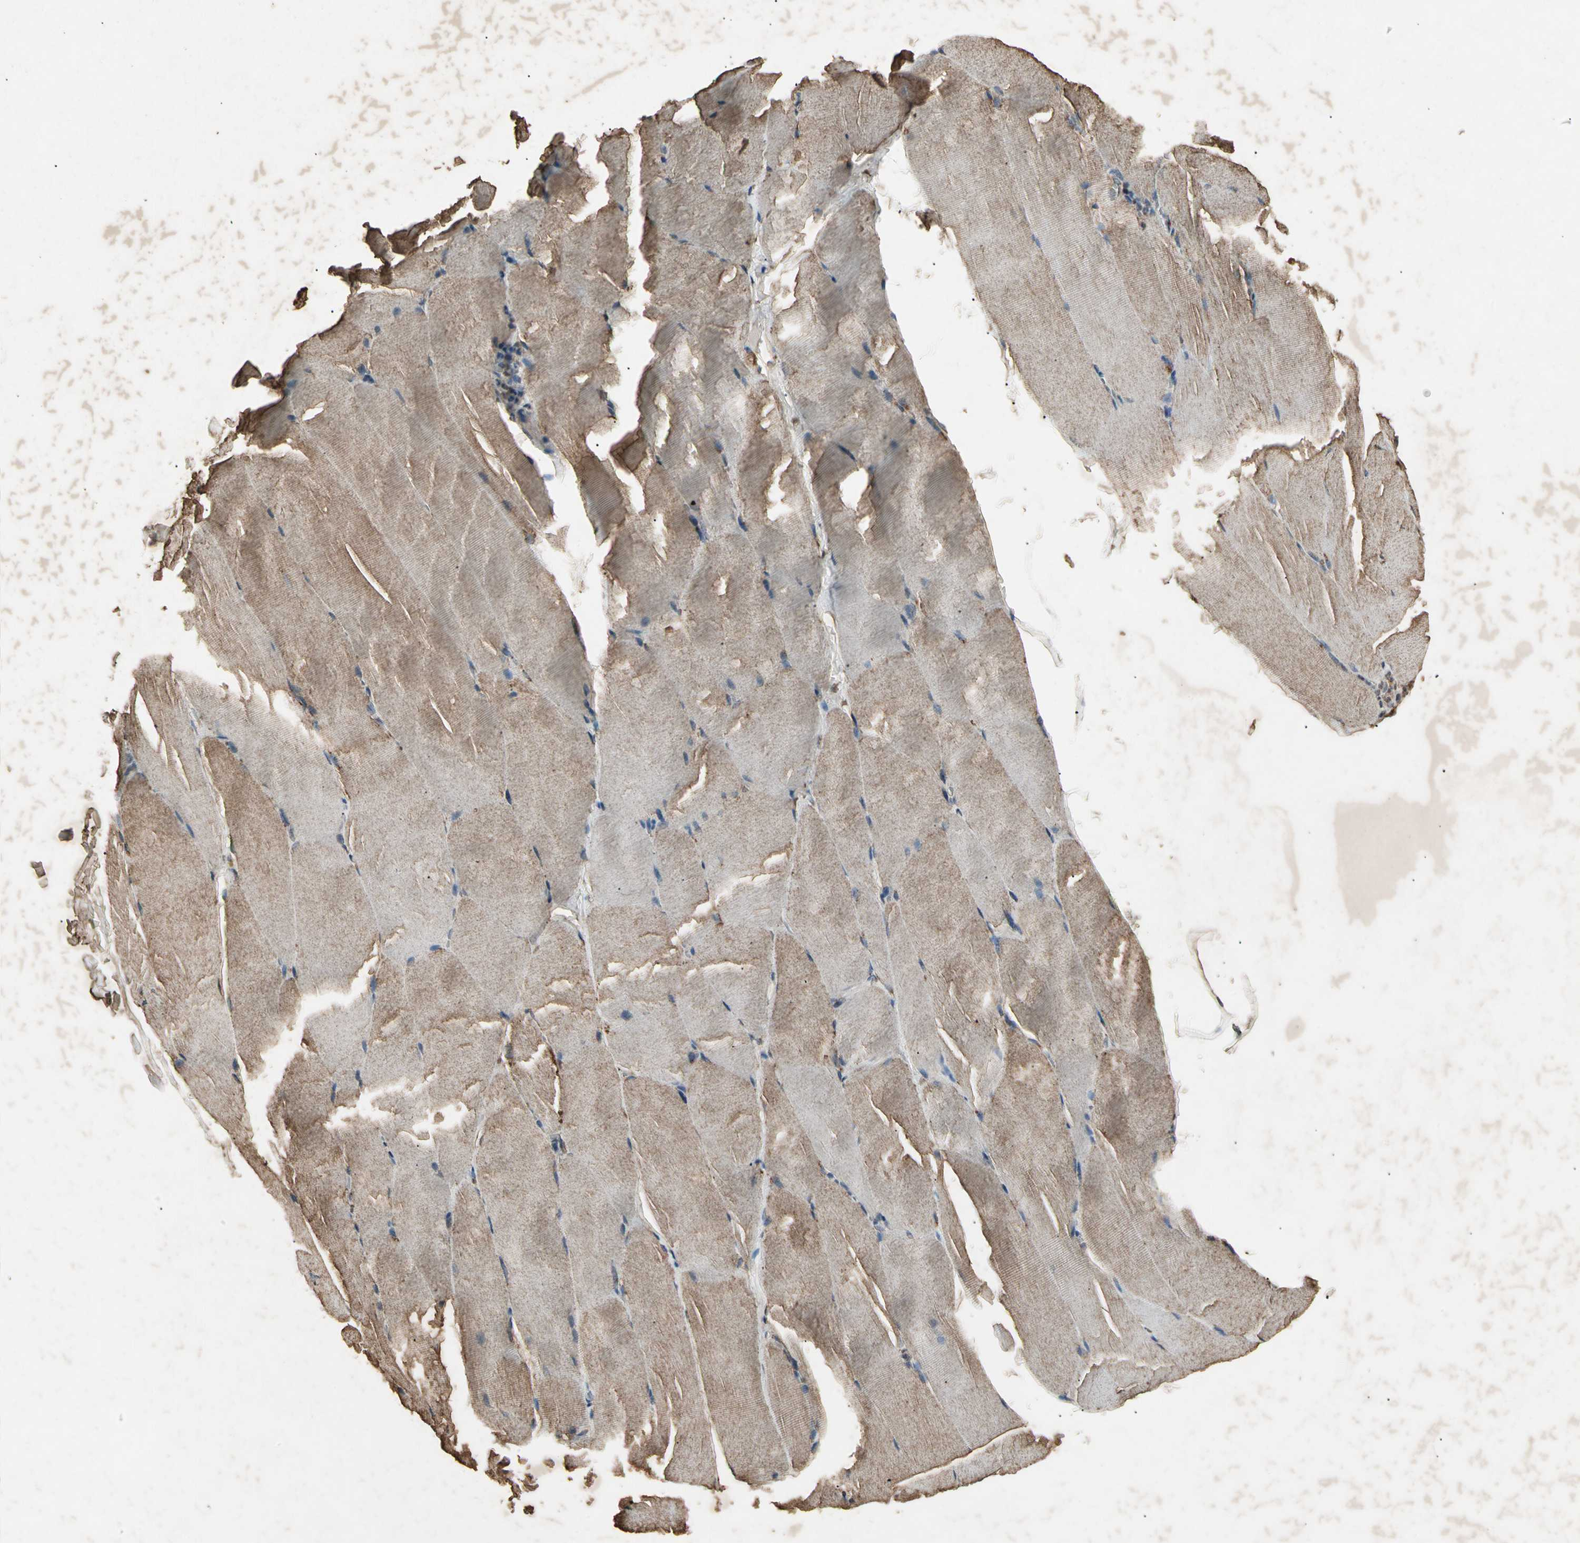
{"staining": {"intensity": "weak", "quantity": "25%-75%", "location": "cytoplasmic/membranous"}, "tissue": "skeletal muscle", "cell_type": "Myocytes", "image_type": "normal", "snomed": [{"axis": "morphology", "description": "Normal tissue, NOS"}, {"axis": "topography", "description": "Skeletal muscle"}], "caption": "Protein staining of unremarkable skeletal muscle displays weak cytoplasmic/membranous staining in about 25%-75% of myocytes.", "gene": "CP", "patient": {"sex": "male", "age": 71}}